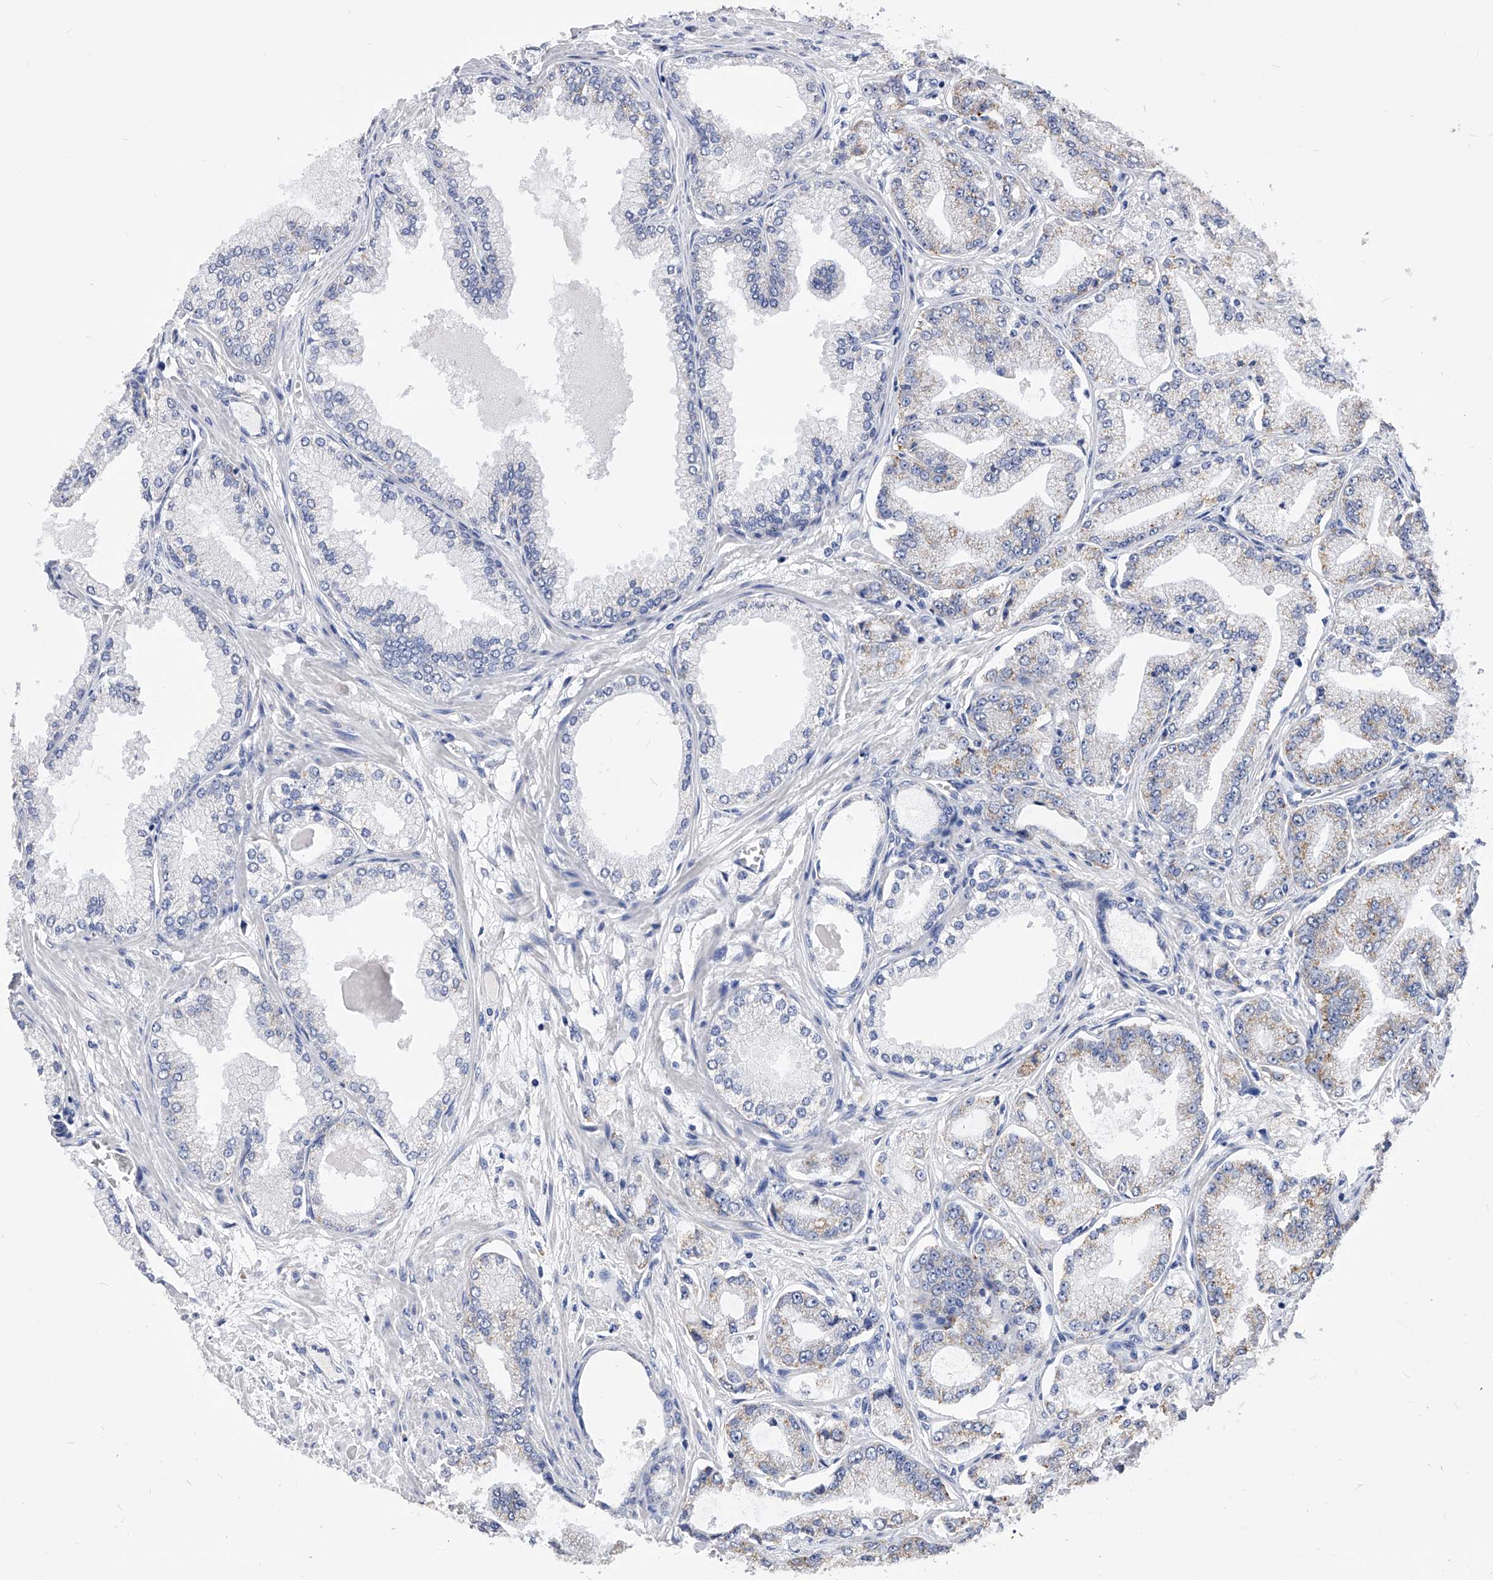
{"staining": {"intensity": "weak", "quantity": "<25%", "location": "cytoplasmic/membranous"}, "tissue": "prostate cancer", "cell_type": "Tumor cells", "image_type": "cancer", "snomed": [{"axis": "morphology", "description": "Adenocarcinoma, Low grade"}, {"axis": "topography", "description": "Prostate"}], "caption": "Protein analysis of prostate cancer demonstrates no significant positivity in tumor cells. (Brightfield microscopy of DAB immunohistochemistry (IHC) at high magnification).", "gene": "ZNF529", "patient": {"sex": "male", "age": 63}}